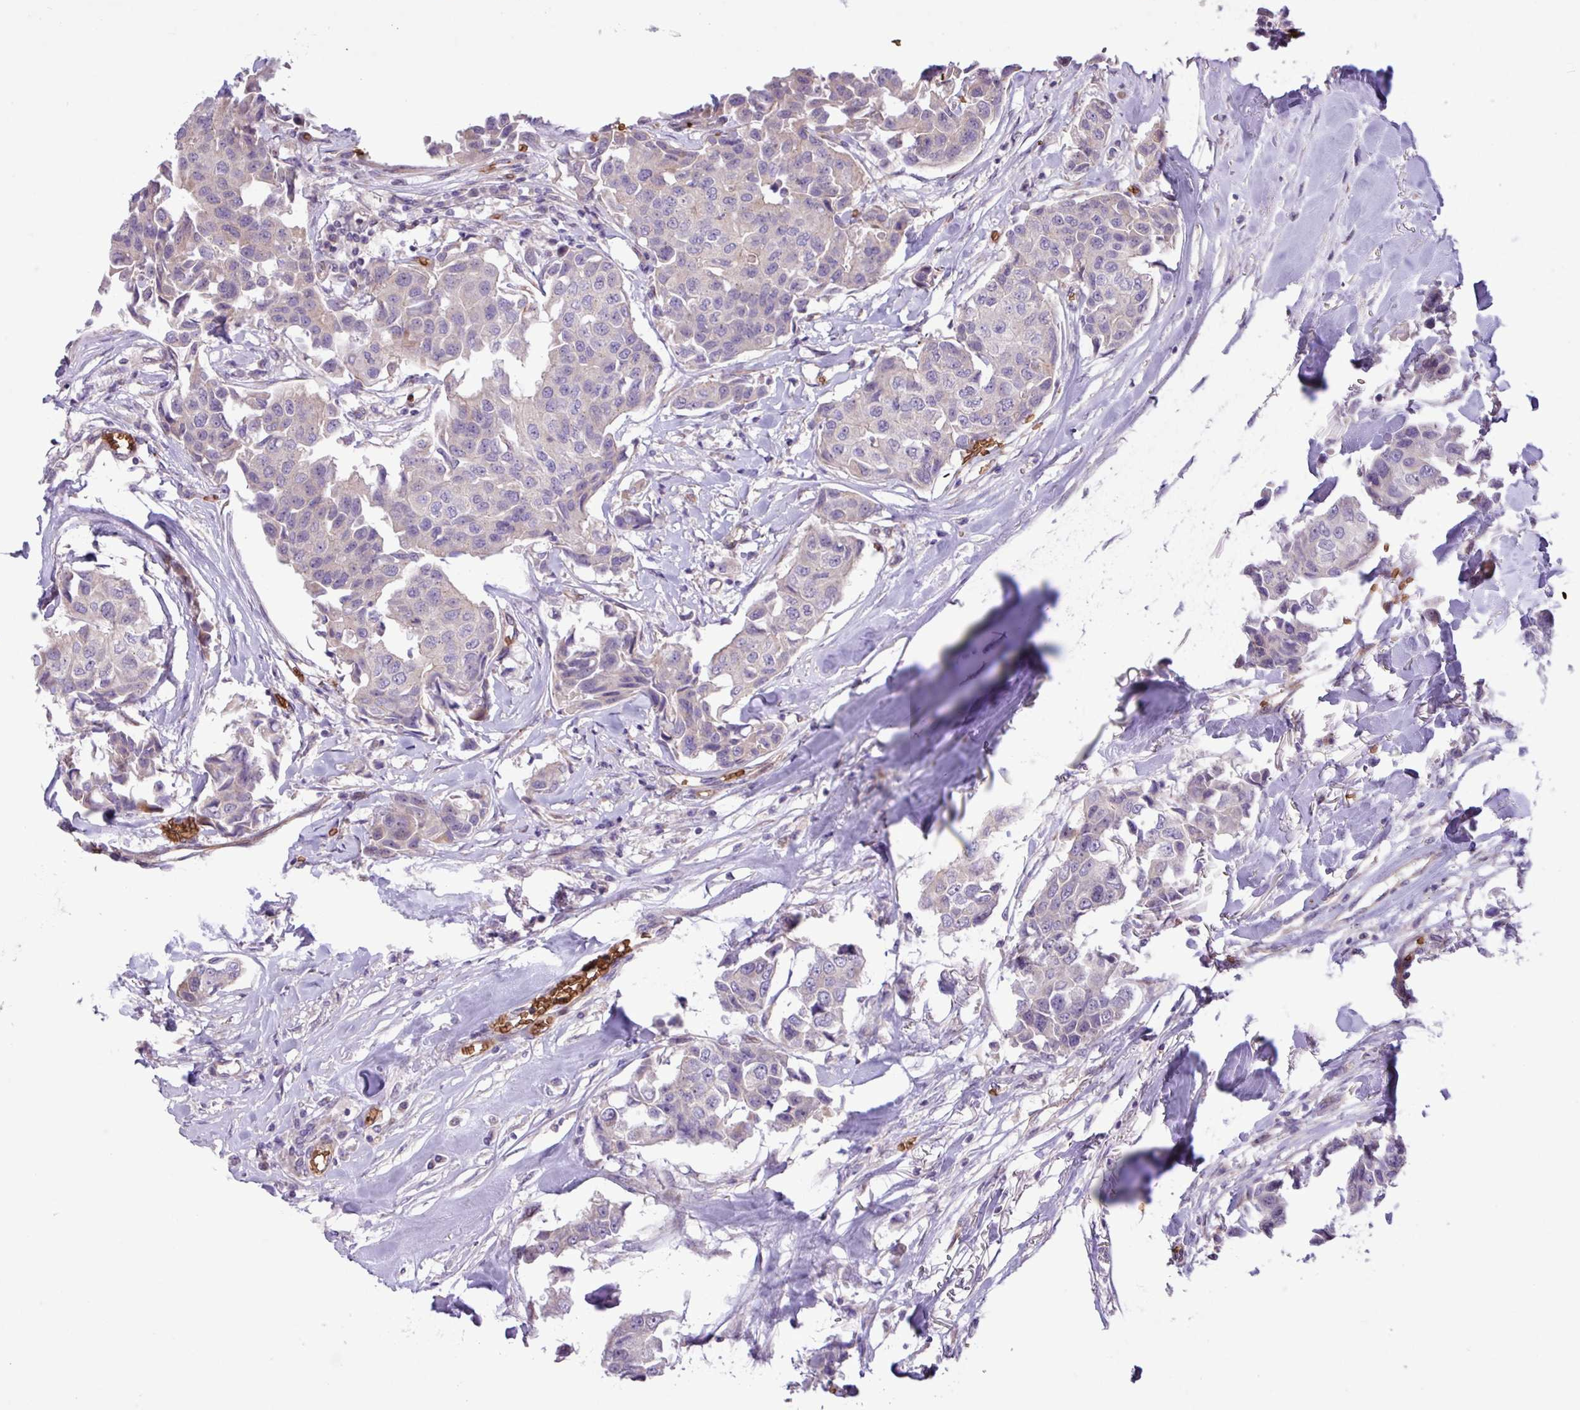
{"staining": {"intensity": "negative", "quantity": "none", "location": "none"}, "tissue": "breast cancer", "cell_type": "Tumor cells", "image_type": "cancer", "snomed": [{"axis": "morphology", "description": "Duct carcinoma"}, {"axis": "topography", "description": "Breast"}], "caption": "There is no significant staining in tumor cells of breast cancer (intraductal carcinoma).", "gene": "RAD21L1", "patient": {"sex": "female", "age": 80}}